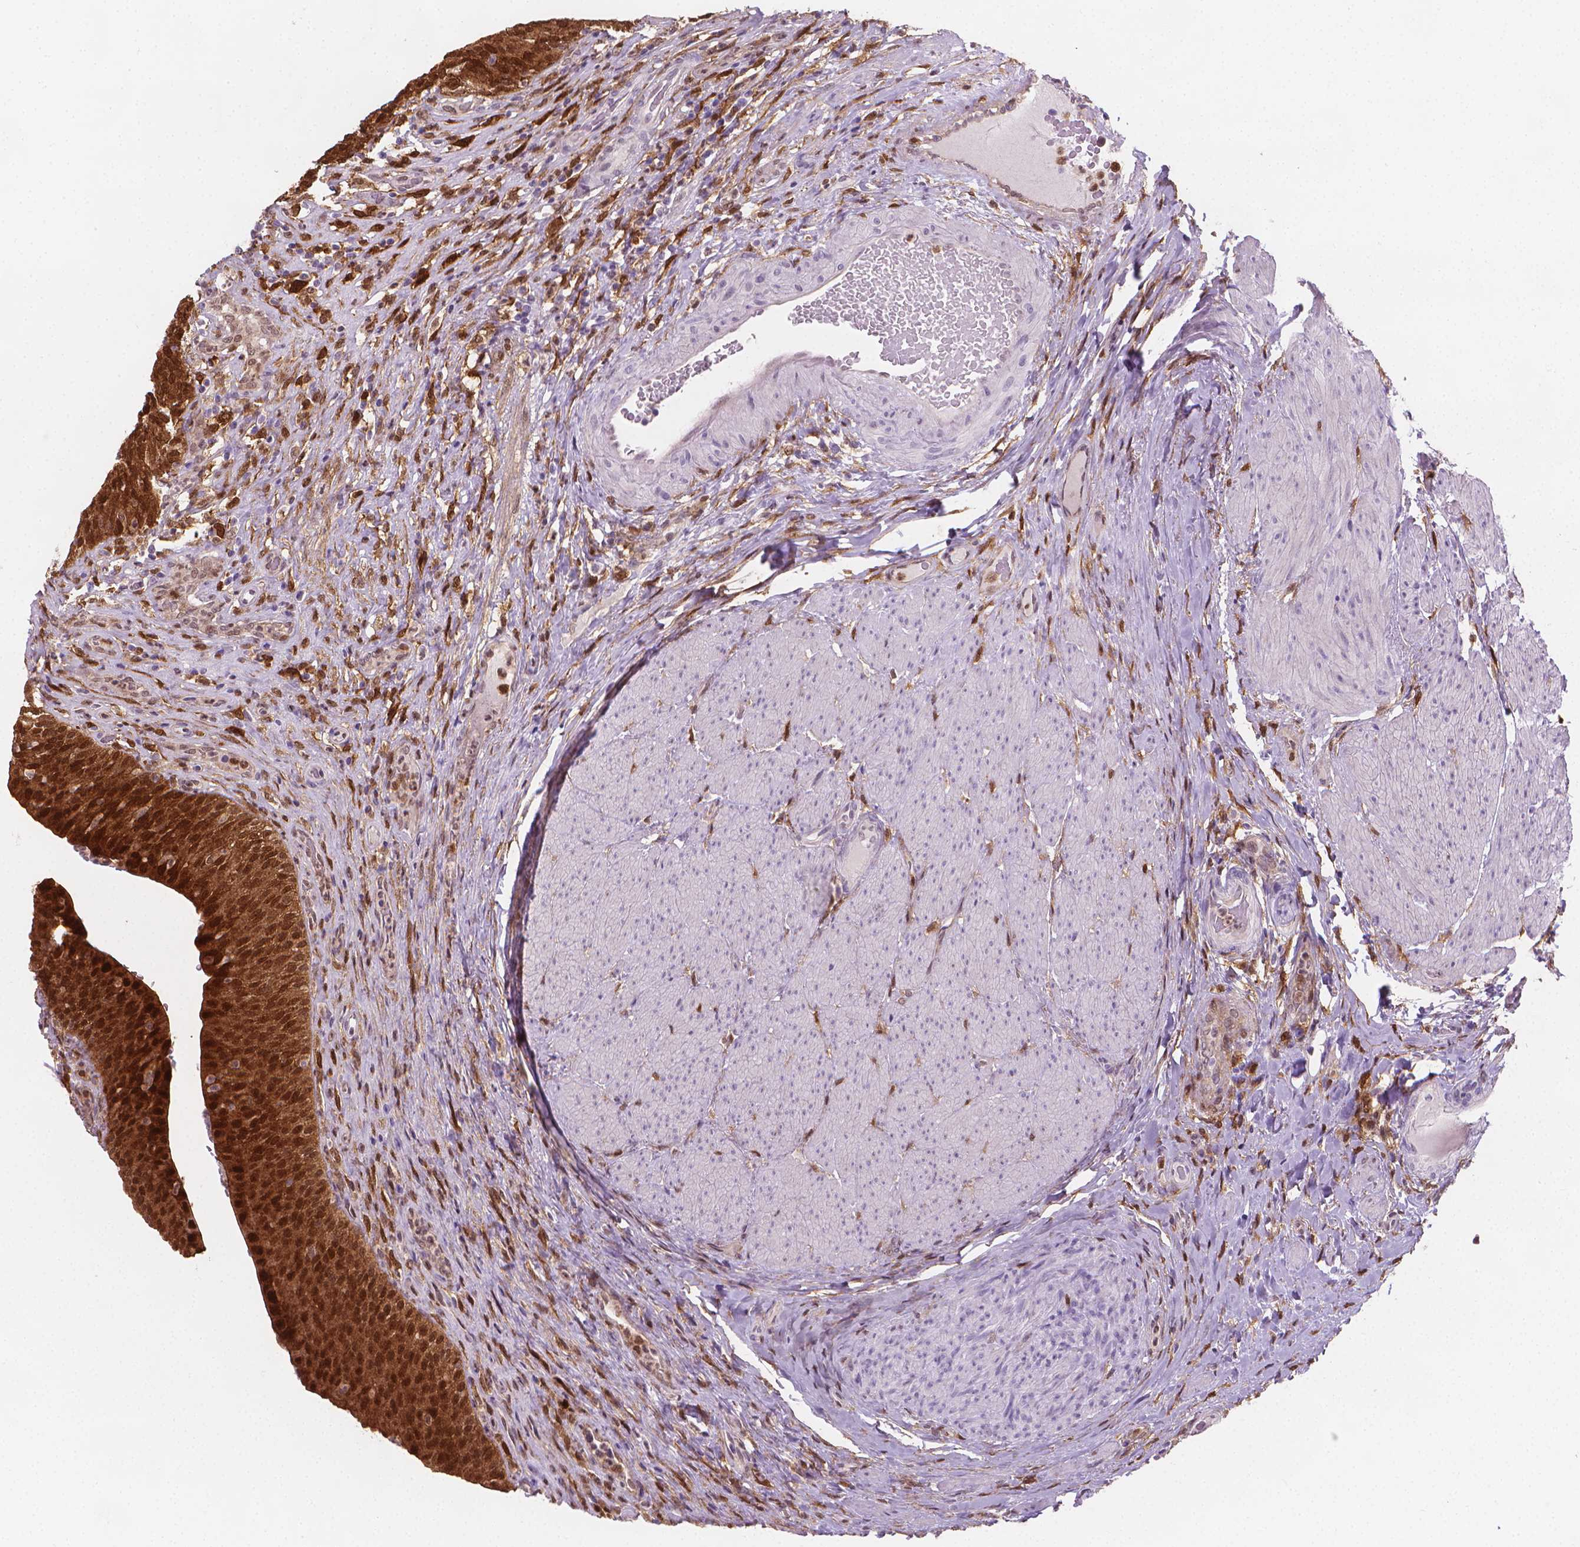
{"staining": {"intensity": "strong", "quantity": ">75%", "location": "cytoplasmic/membranous,nuclear"}, "tissue": "urinary bladder", "cell_type": "Urothelial cells", "image_type": "normal", "snomed": [{"axis": "morphology", "description": "Normal tissue, NOS"}, {"axis": "topography", "description": "Urinary bladder"}, {"axis": "topography", "description": "Peripheral nerve tissue"}], "caption": "A micrograph showing strong cytoplasmic/membranous,nuclear positivity in approximately >75% of urothelial cells in normal urinary bladder, as visualized by brown immunohistochemical staining.", "gene": "TNFAIP2", "patient": {"sex": "male", "age": 66}}